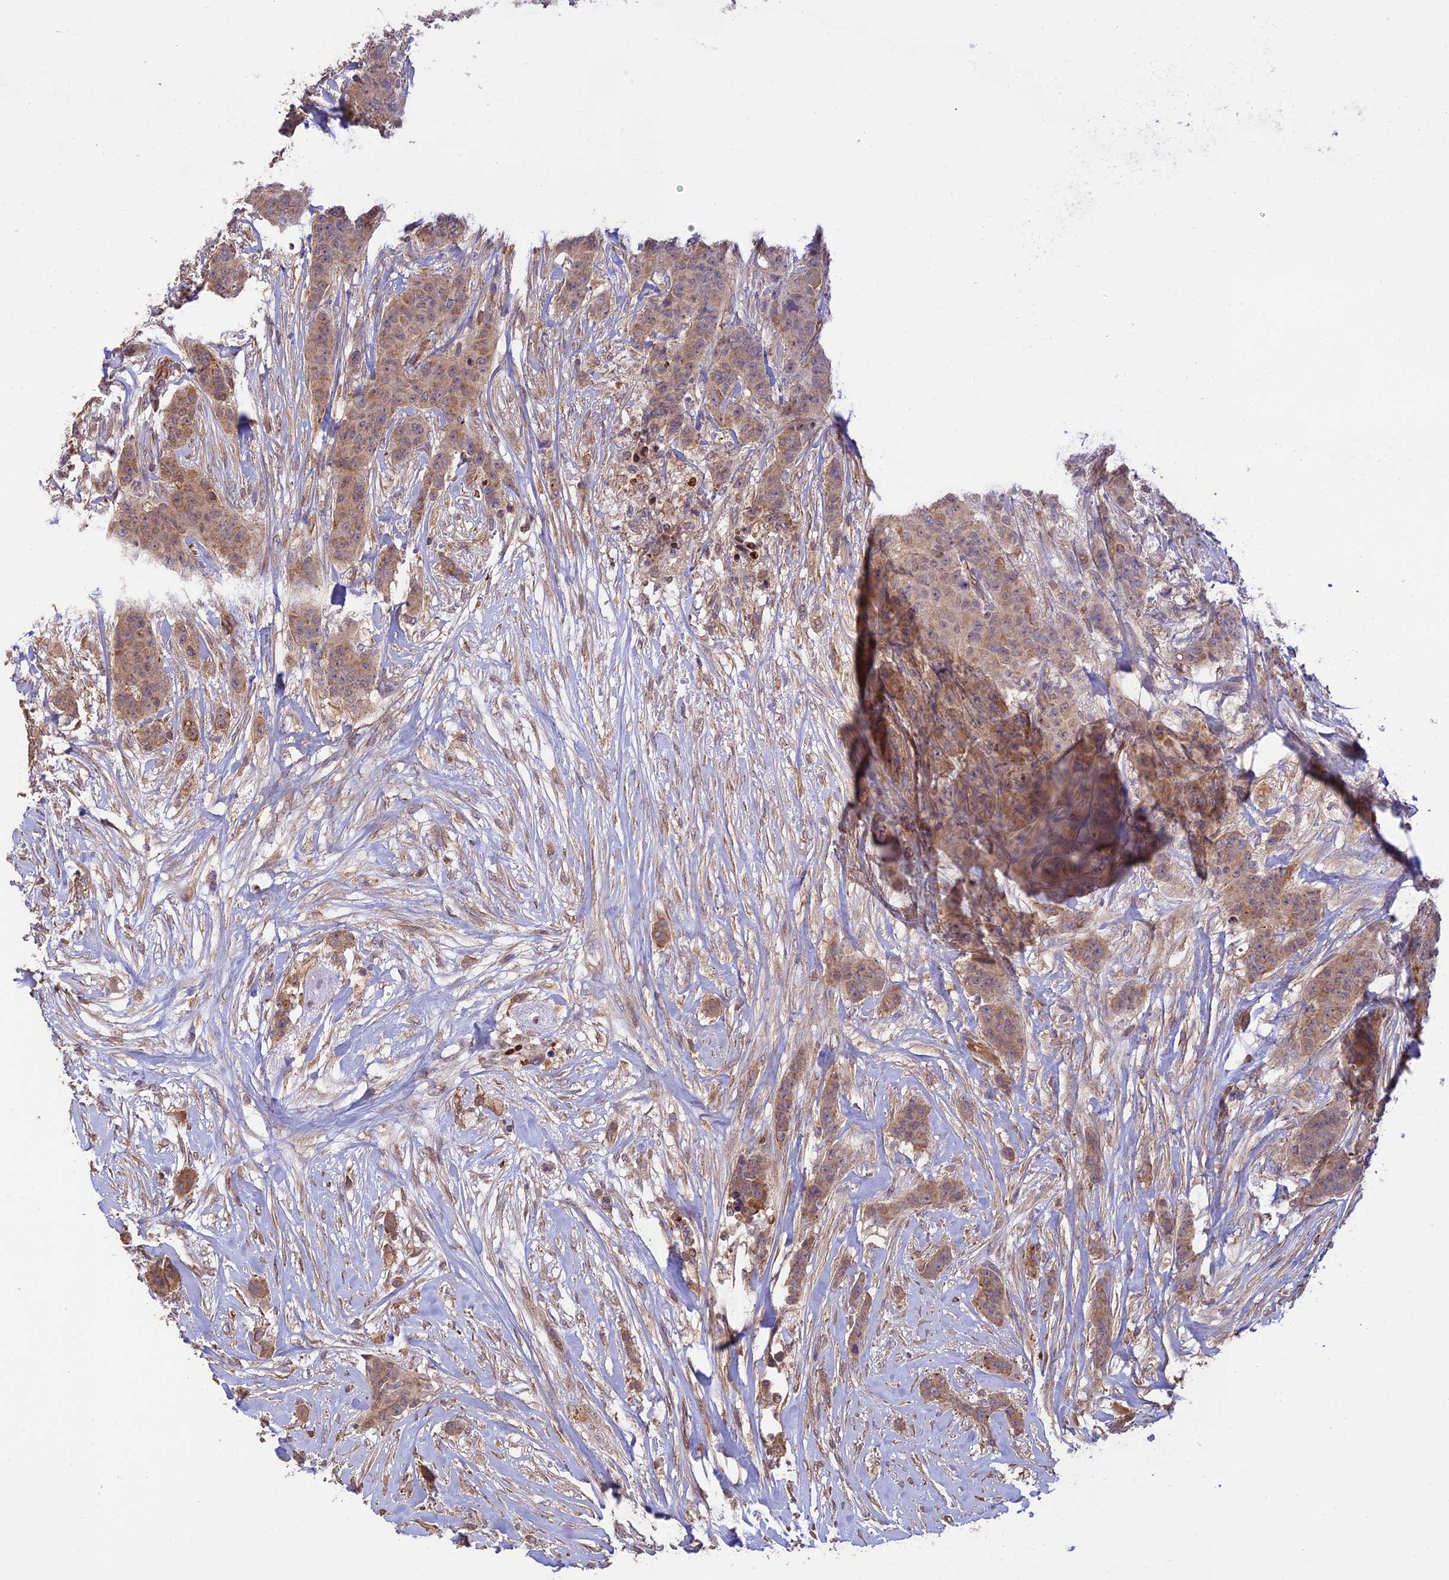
{"staining": {"intensity": "moderate", "quantity": ">75%", "location": "cytoplasmic/membranous"}, "tissue": "breast cancer", "cell_type": "Tumor cells", "image_type": "cancer", "snomed": [{"axis": "morphology", "description": "Duct carcinoma"}, {"axis": "topography", "description": "Breast"}], "caption": "A medium amount of moderate cytoplasmic/membranous staining is present in about >75% of tumor cells in breast infiltrating ductal carcinoma tissue.", "gene": "HOMER2", "patient": {"sex": "female", "age": 40}}